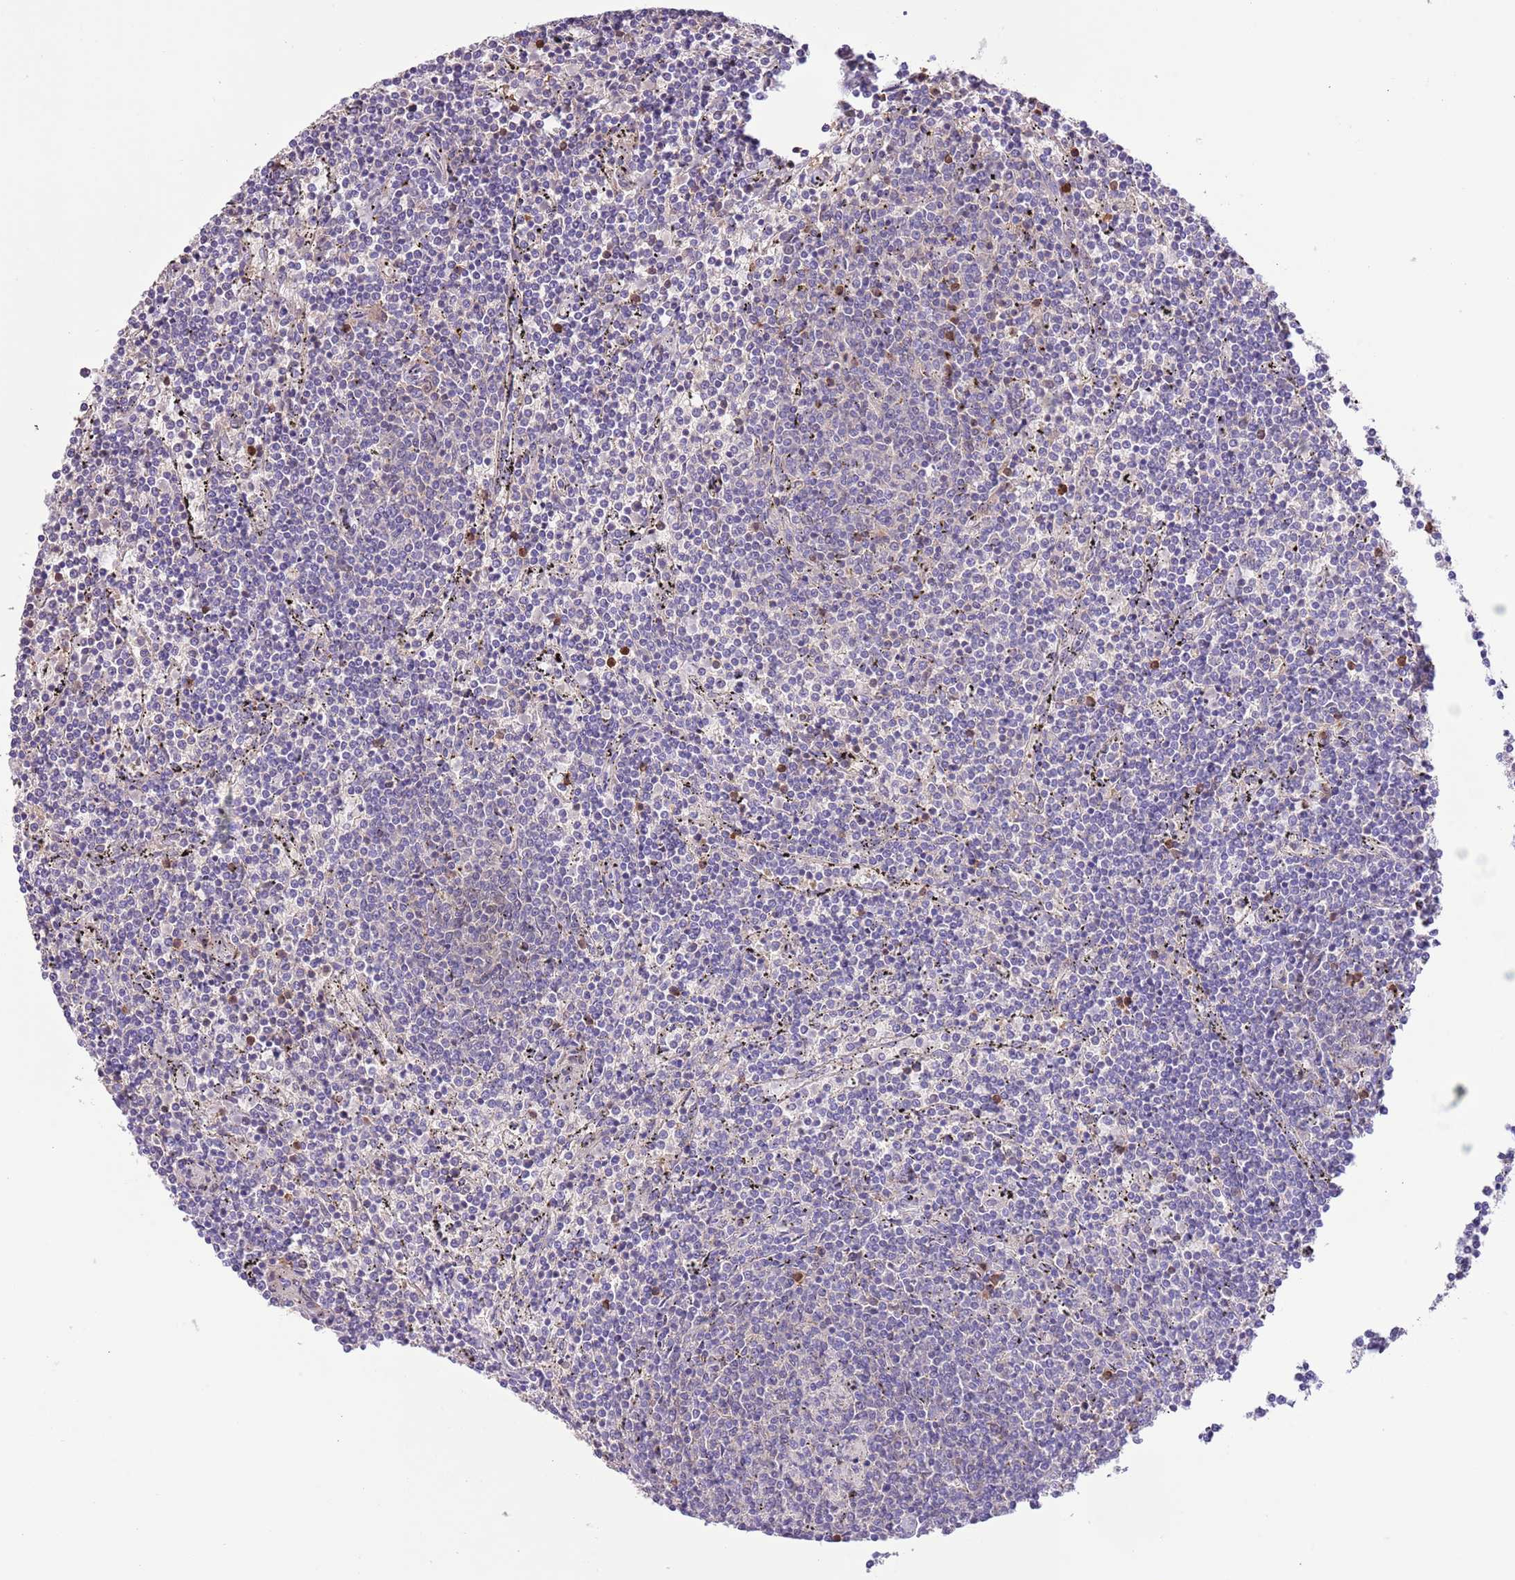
{"staining": {"intensity": "negative", "quantity": "none", "location": "none"}, "tissue": "lymphoma", "cell_type": "Tumor cells", "image_type": "cancer", "snomed": [{"axis": "morphology", "description": "Malignant lymphoma, non-Hodgkin's type, Low grade"}, {"axis": "topography", "description": "Spleen"}], "caption": "A histopathology image of human malignant lymphoma, non-Hodgkin's type (low-grade) is negative for staining in tumor cells.", "gene": "PRR32", "patient": {"sex": "female", "age": 50}}